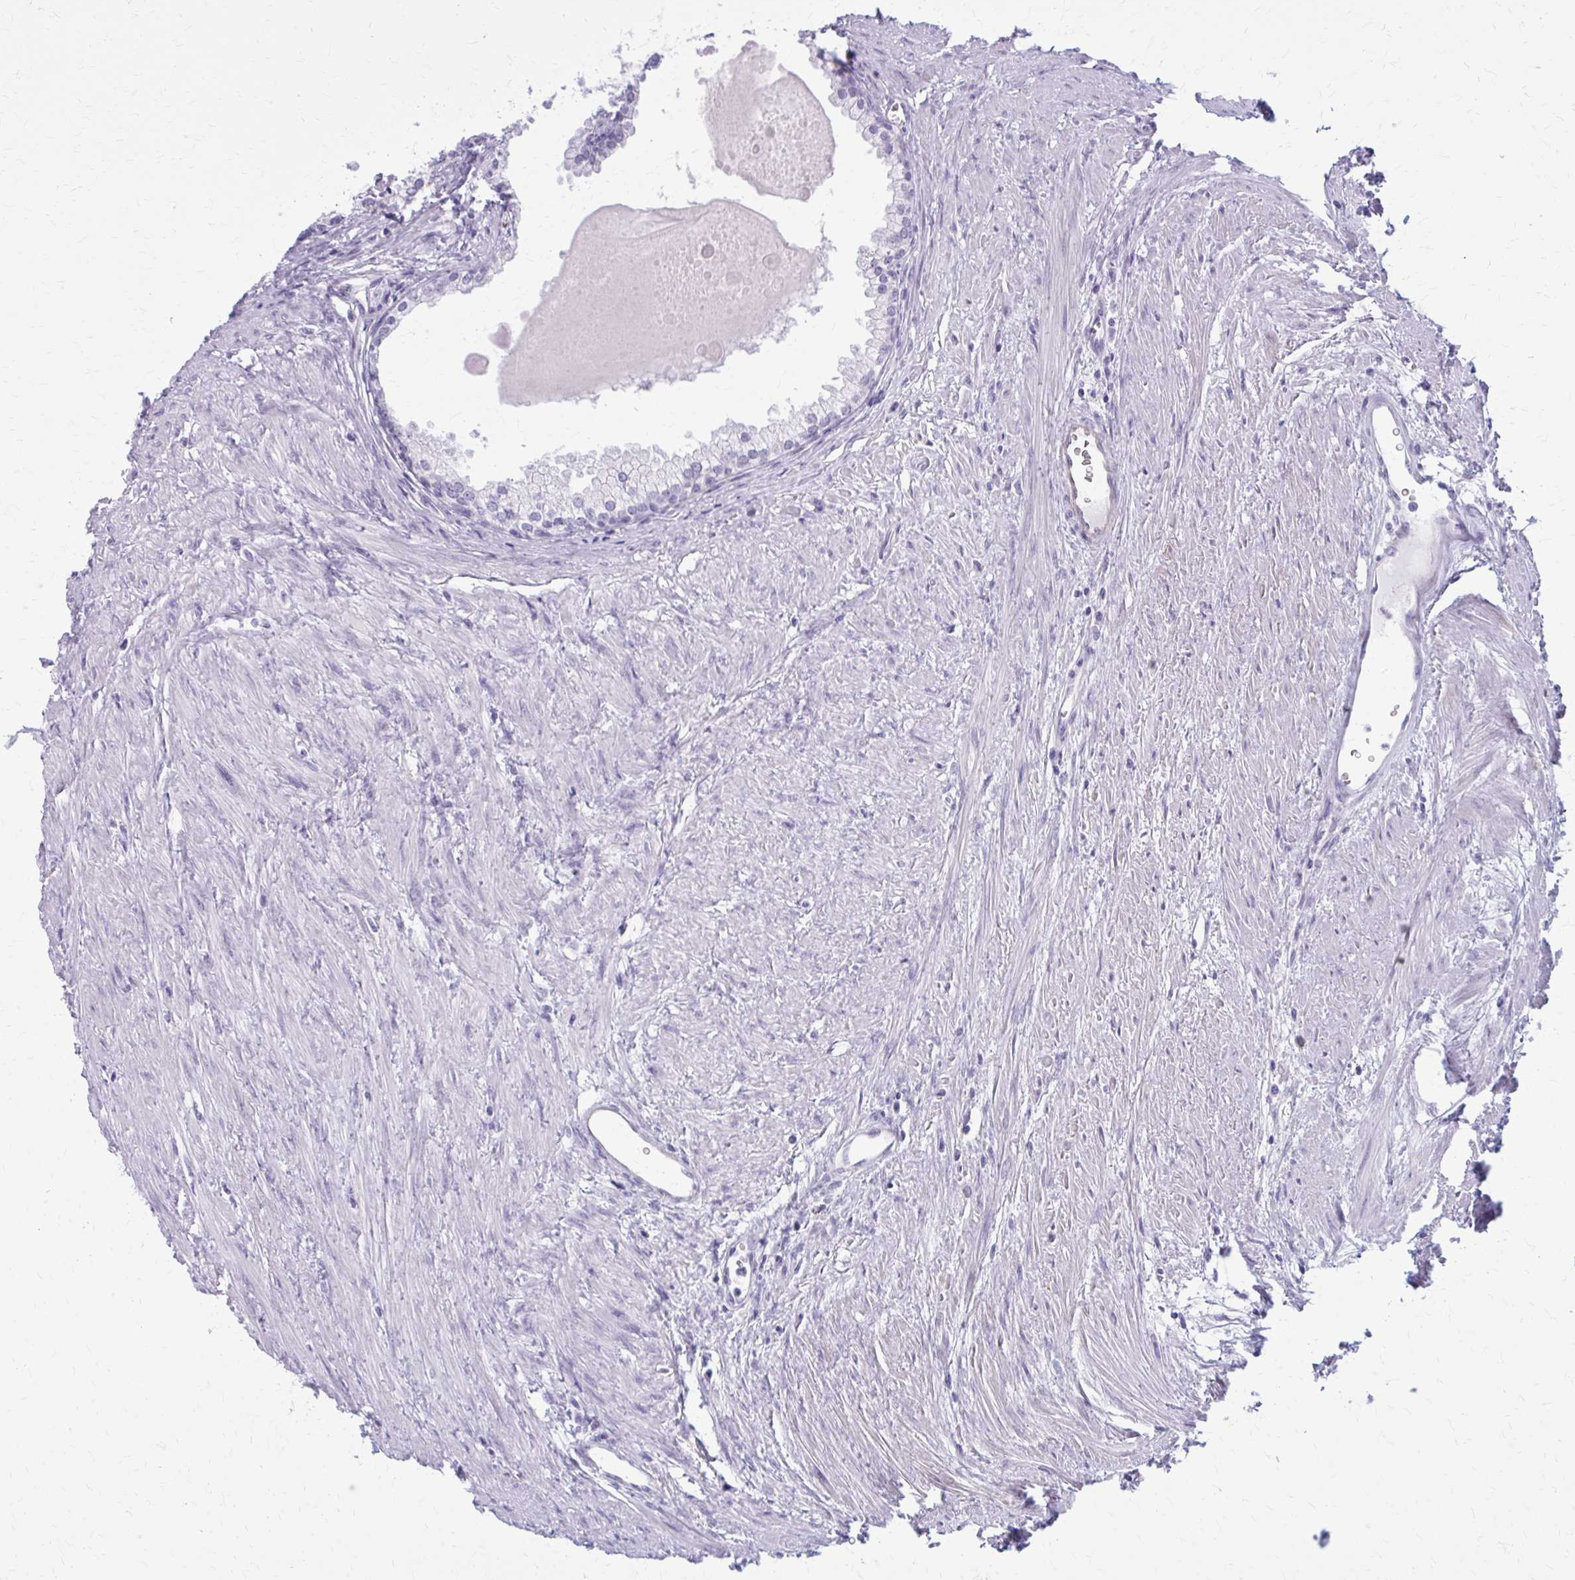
{"staining": {"intensity": "negative", "quantity": "none", "location": "none"}, "tissue": "prostate cancer", "cell_type": "Tumor cells", "image_type": "cancer", "snomed": [{"axis": "morphology", "description": "Adenocarcinoma, High grade"}, {"axis": "topography", "description": "Prostate"}], "caption": "Tumor cells show no significant protein staining in high-grade adenocarcinoma (prostate).", "gene": "CASQ2", "patient": {"sex": "male", "age": 68}}